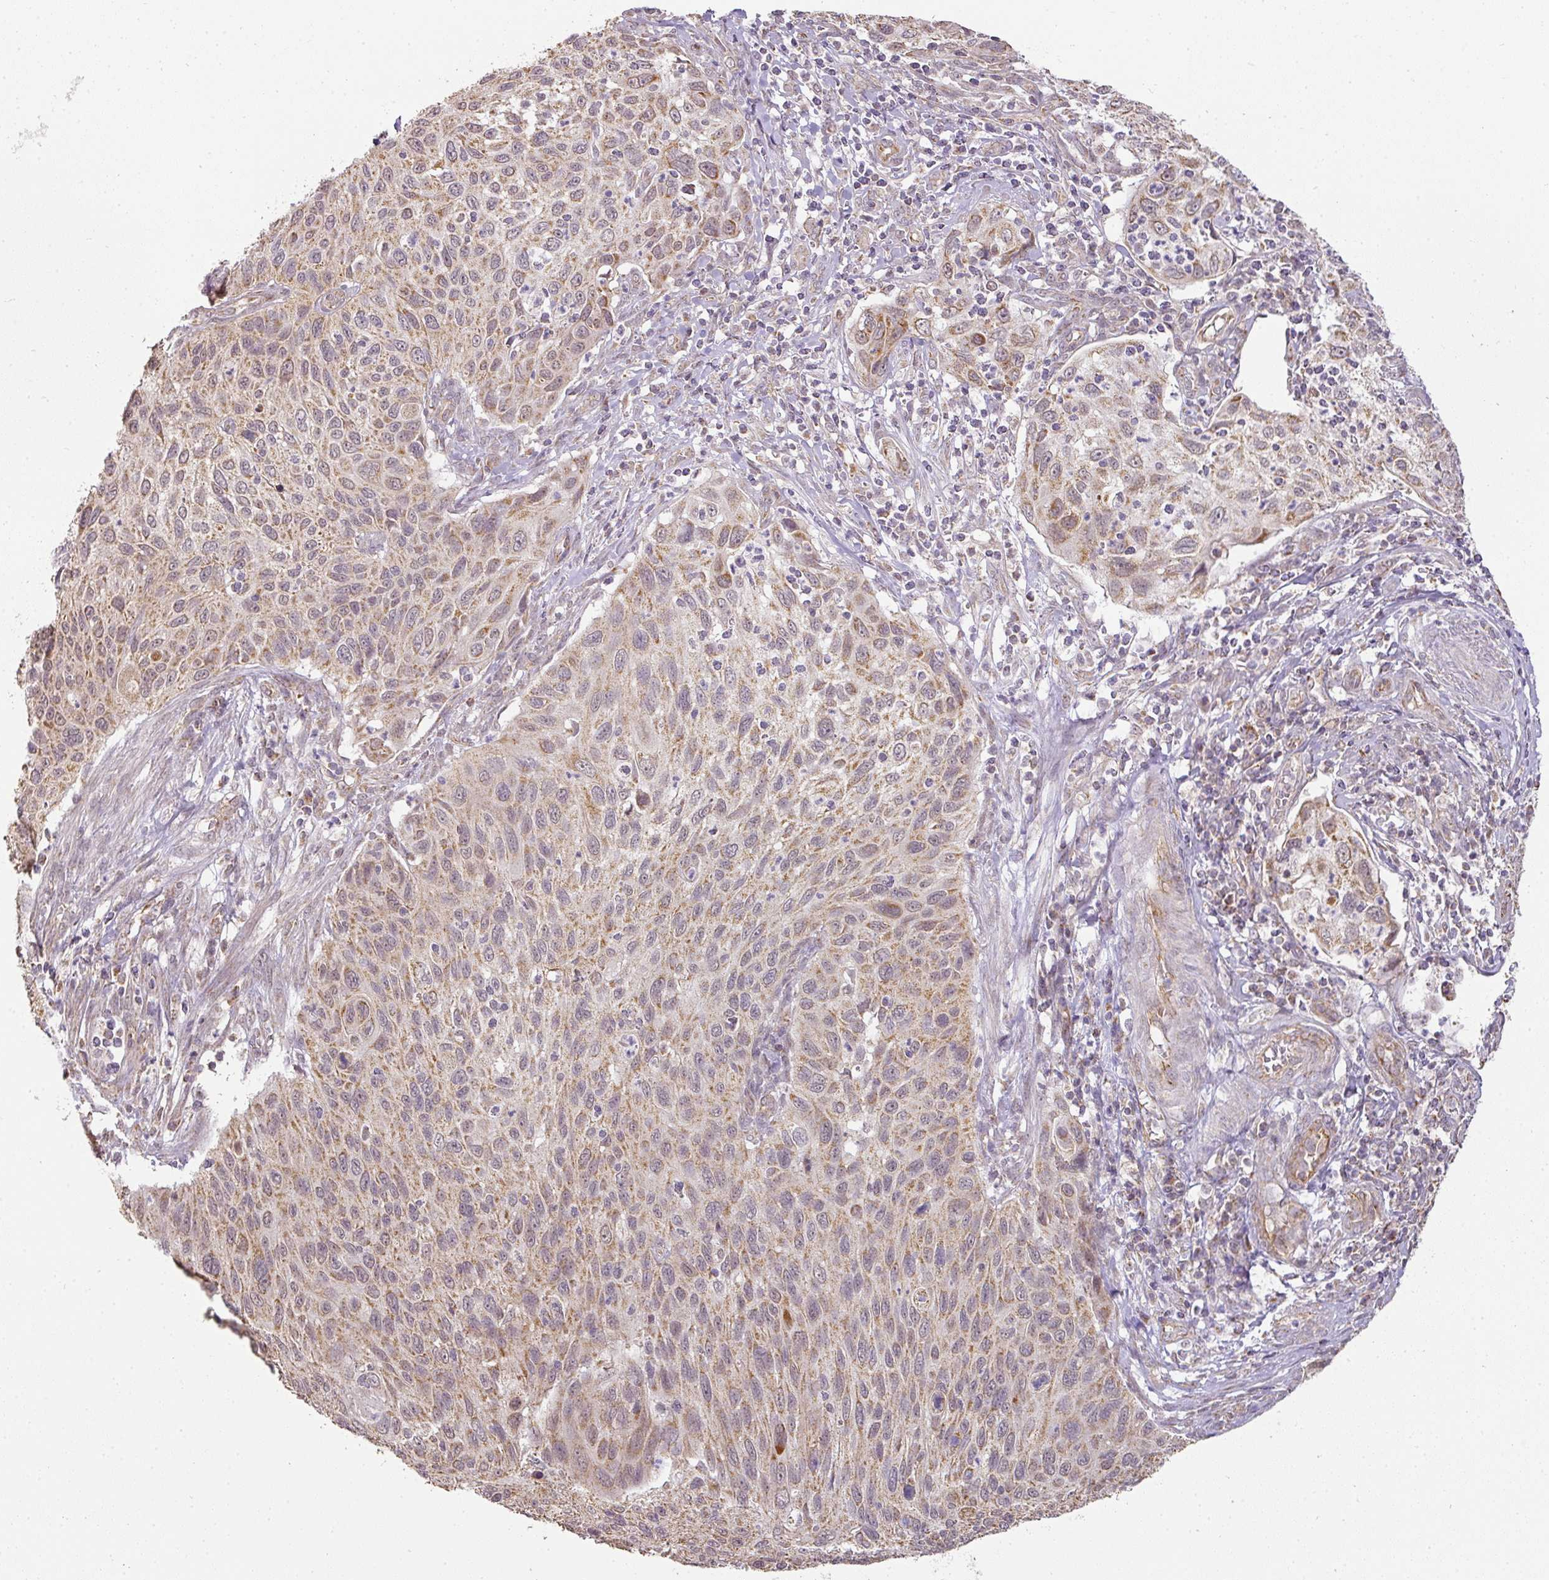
{"staining": {"intensity": "moderate", "quantity": ">75%", "location": "cytoplasmic/membranous"}, "tissue": "cervical cancer", "cell_type": "Tumor cells", "image_type": "cancer", "snomed": [{"axis": "morphology", "description": "Squamous cell carcinoma, NOS"}, {"axis": "topography", "description": "Cervix"}], "caption": "Moderate cytoplasmic/membranous positivity is identified in about >75% of tumor cells in squamous cell carcinoma (cervical).", "gene": "MYOM2", "patient": {"sex": "female", "age": 70}}